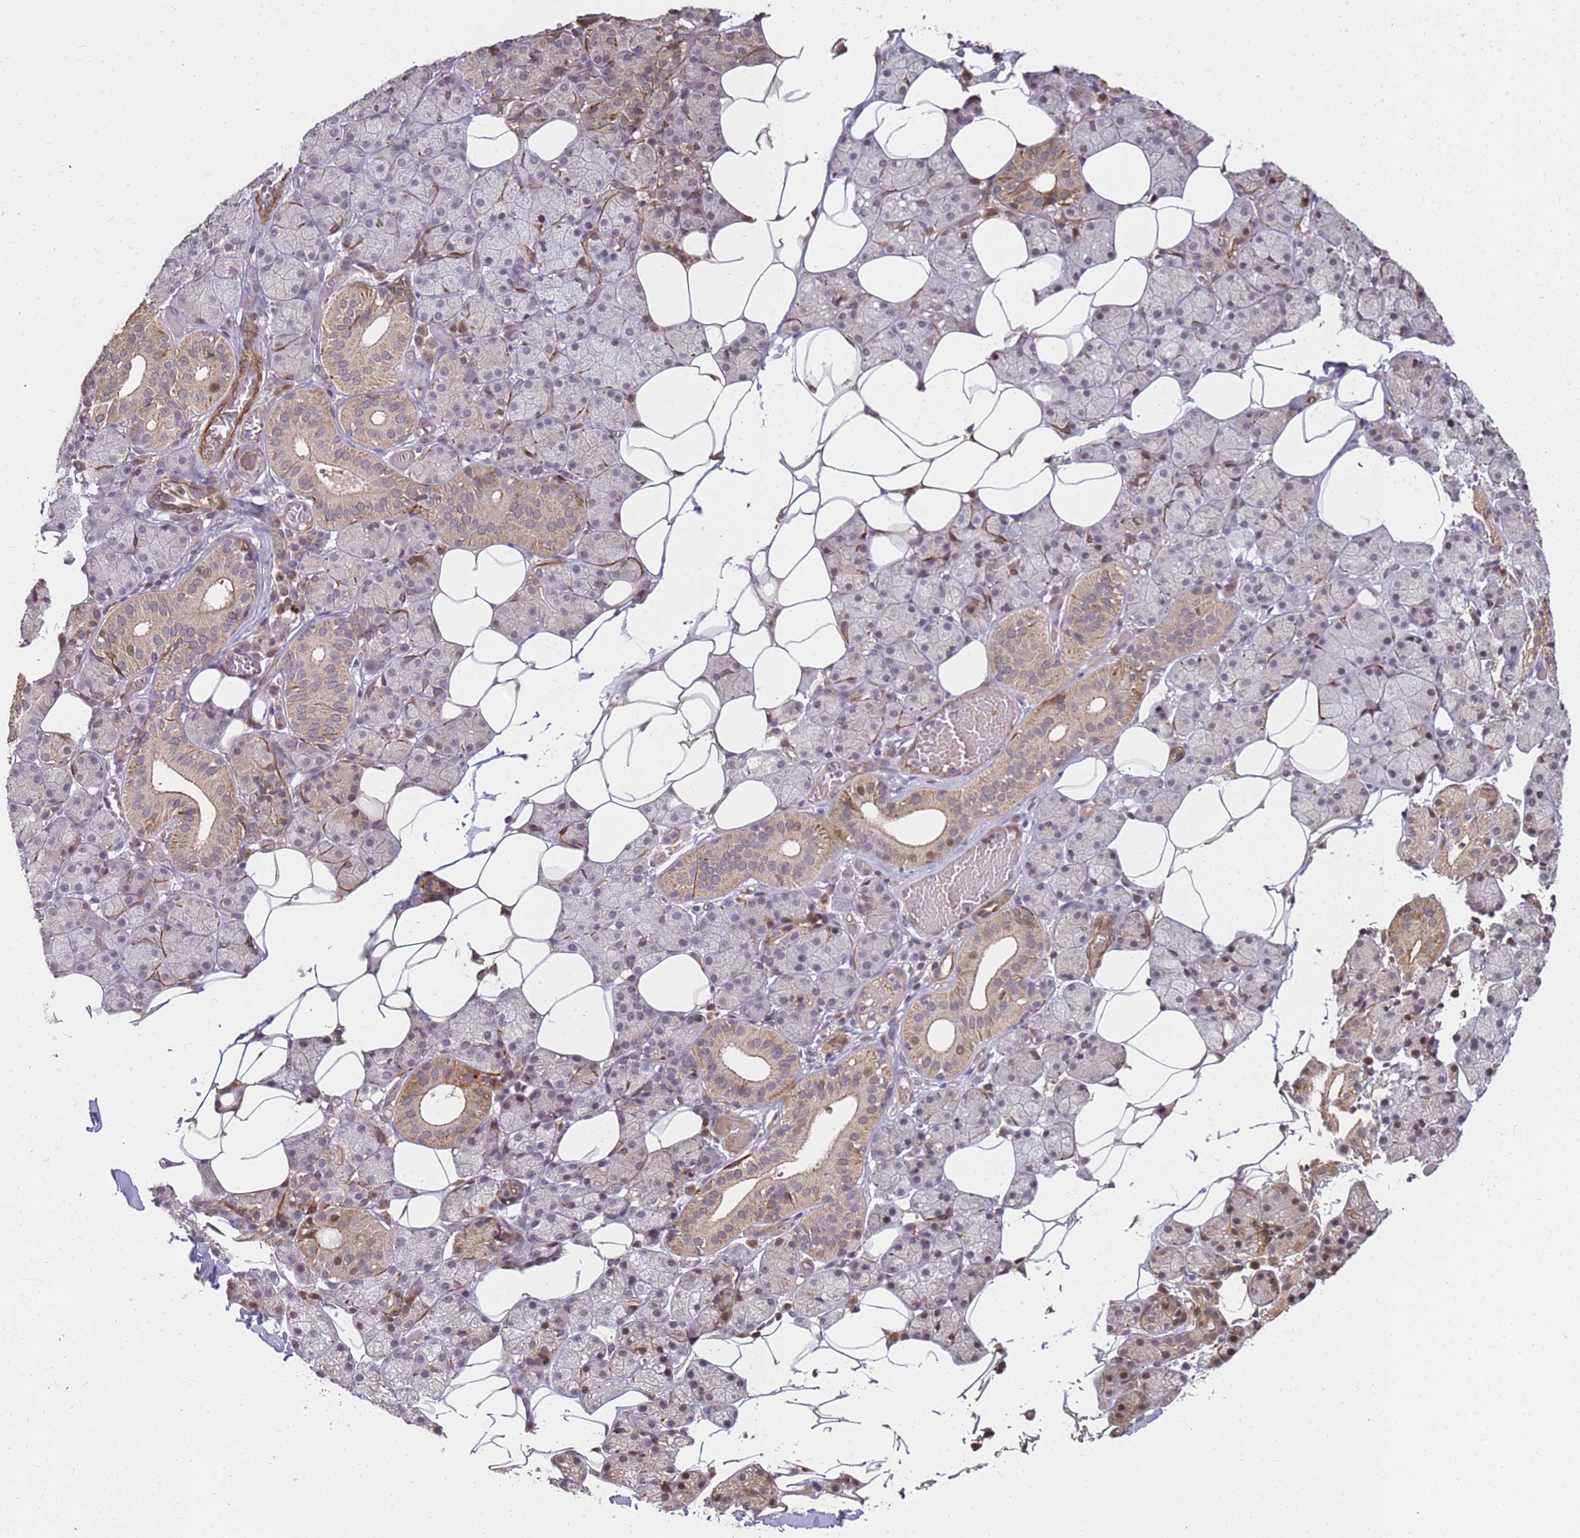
{"staining": {"intensity": "weak", "quantity": "25%-75%", "location": "cytoplasmic/membranous"}, "tissue": "salivary gland", "cell_type": "Glandular cells", "image_type": "normal", "snomed": [{"axis": "morphology", "description": "Normal tissue, NOS"}, {"axis": "topography", "description": "Salivary gland"}], "caption": "Immunohistochemistry (IHC) (DAB (3,3'-diaminobenzidine)) staining of benign salivary gland reveals weak cytoplasmic/membranous protein positivity in about 25%-75% of glandular cells.", "gene": "ST18", "patient": {"sex": "female", "age": 33}}